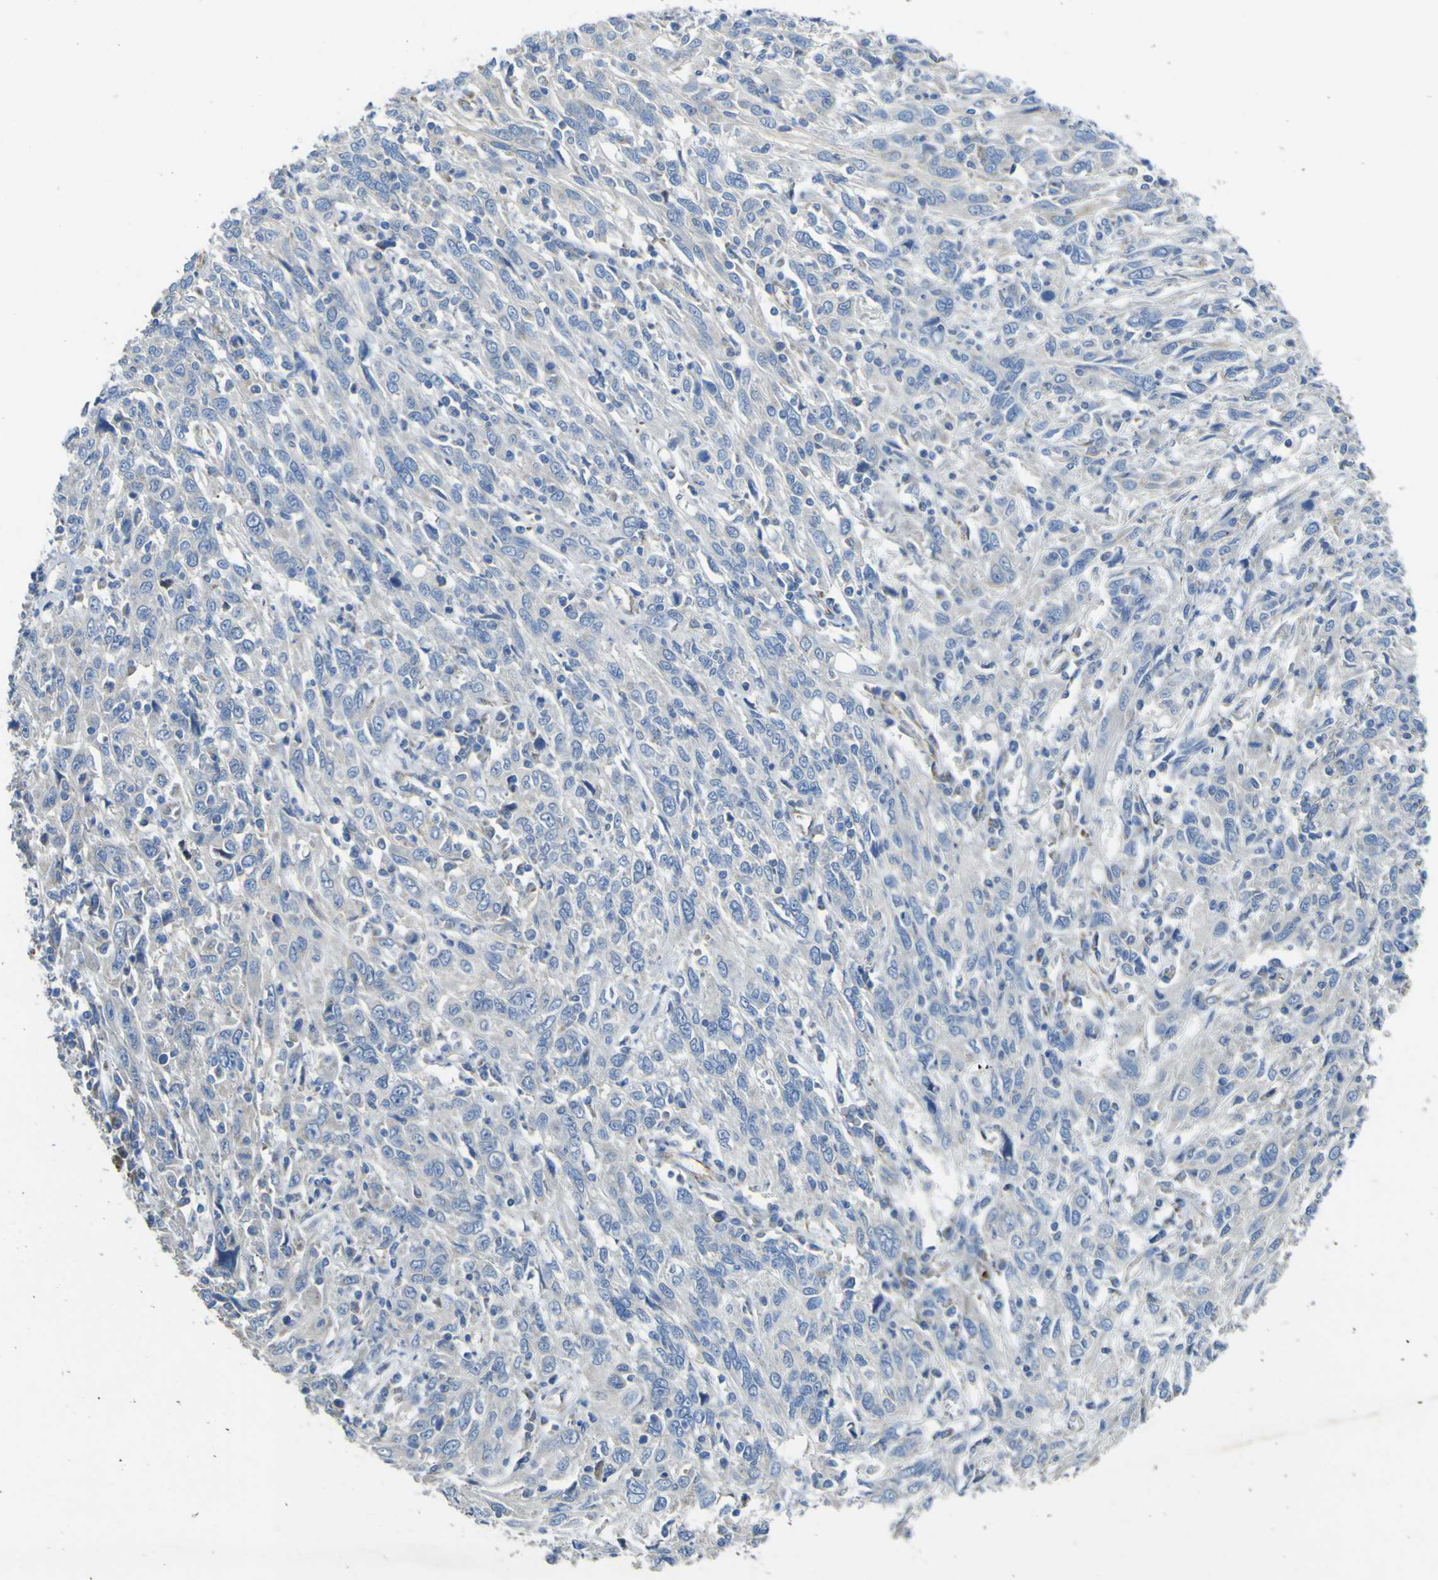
{"staining": {"intensity": "negative", "quantity": "none", "location": "none"}, "tissue": "cervical cancer", "cell_type": "Tumor cells", "image_type": "cancer", "snomed": [{"axis": "morphology", "description": "Squamous cell carcinoma, NOS"}, {"axis": "topography", "description": "Cervix"}], "caption": "Photomicrograph shows no protein expression in tumor cells of cervical cancer tissue.", "gene": "ALDH18A1", "patient": {"sex": "female", "age": 46}}